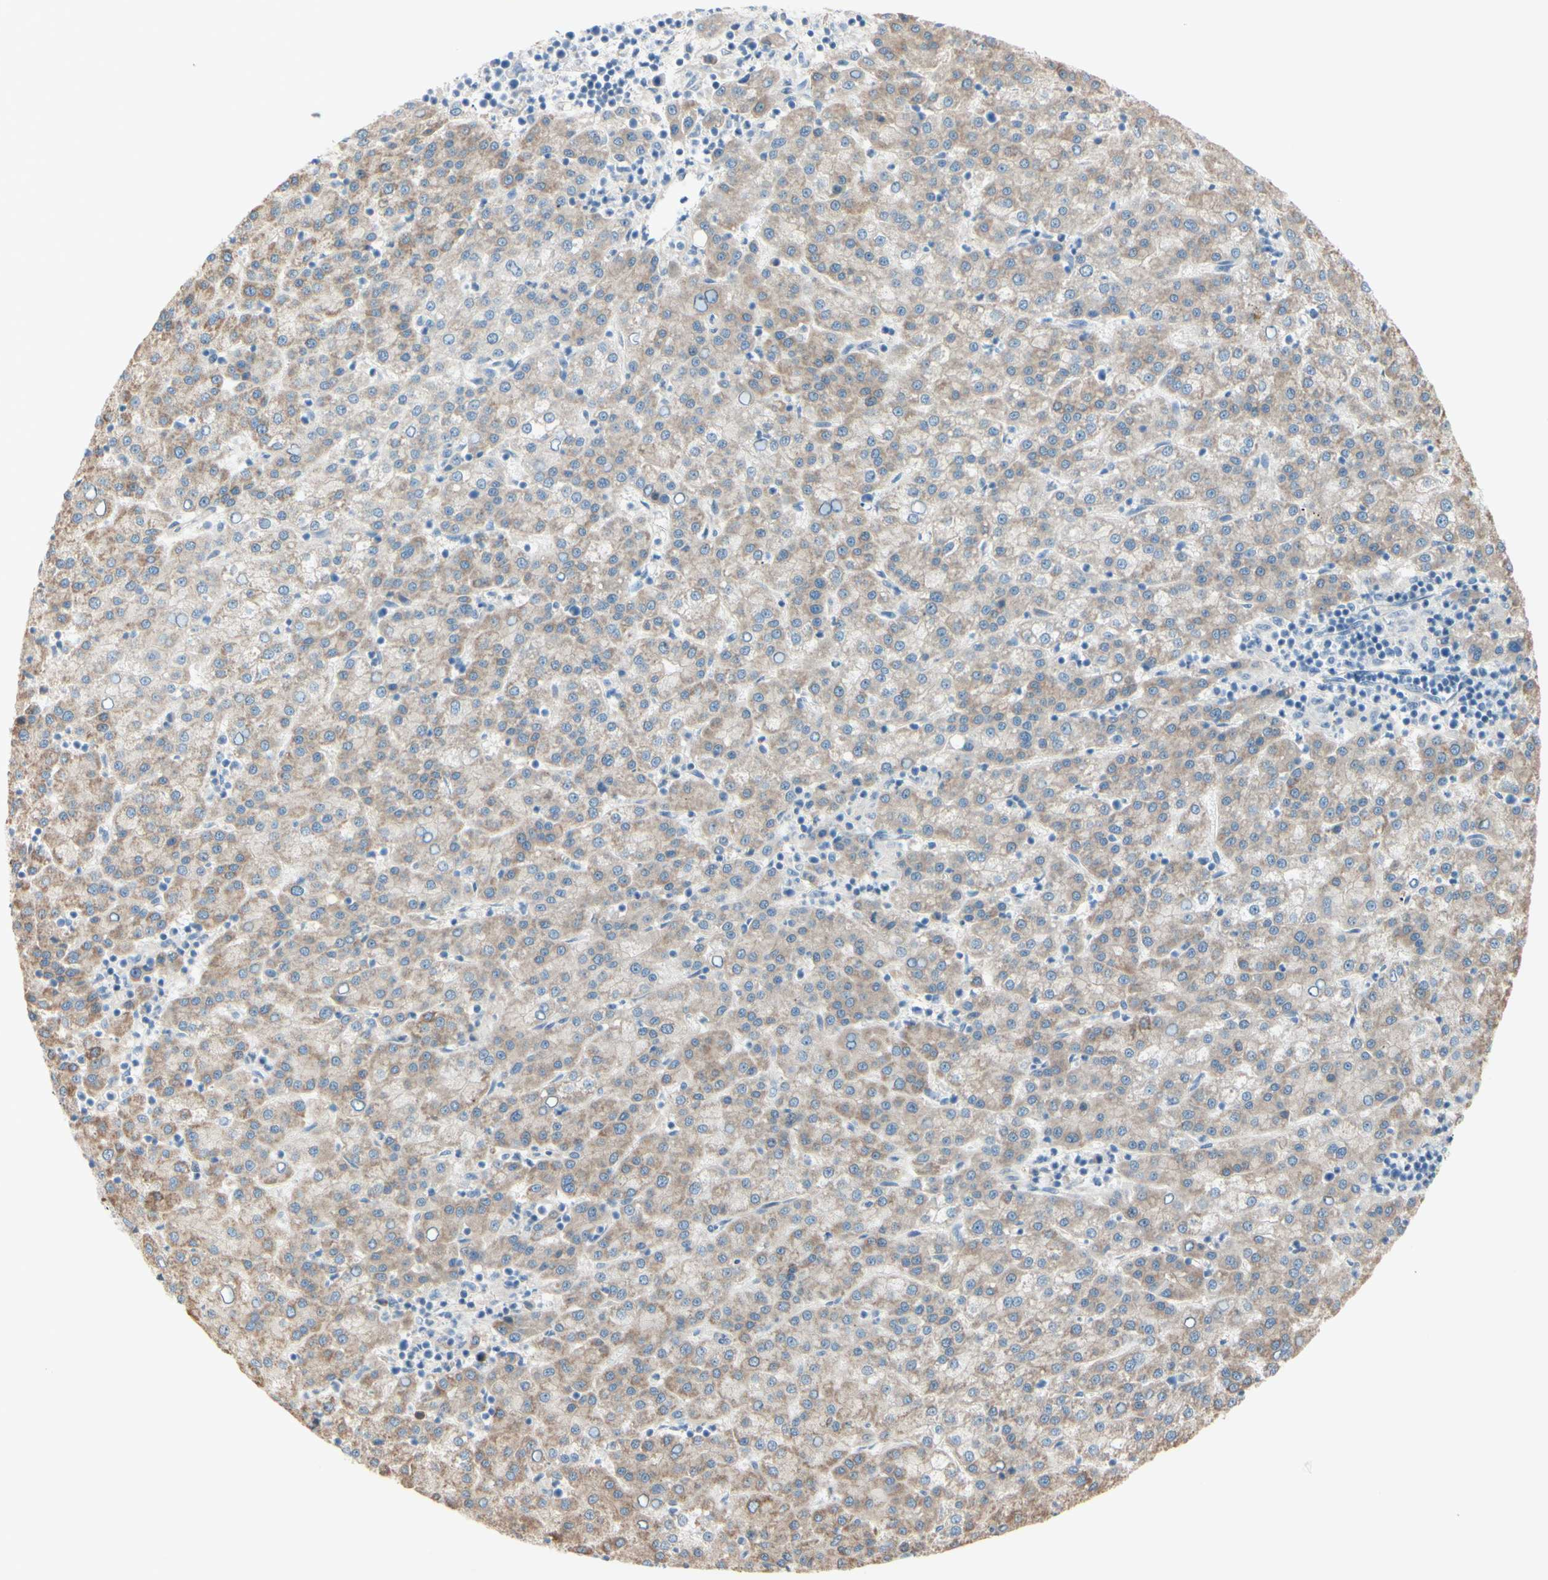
{"staining": {"intensity": "weak", "quantity": ">75%", "location": "cytoplasmic/membranous"}, "tissue": "liver cancer", "cell_type": "Tumor cells", "image_type": "cancer", "snomed": [{"axis": "morphology", "description": "Carcinoma, Hepatocellular, NOS"}, {"axis": "topography", "description": "Liver"}], "caption": "Tumor cells reveal low levels of weak cytoplasmic/membranous staining in about >75% of cells in human hepatocellular carcinoma (liver).", "gene": "EPHA3", "patient": {"sex": "female", "age": 58}}